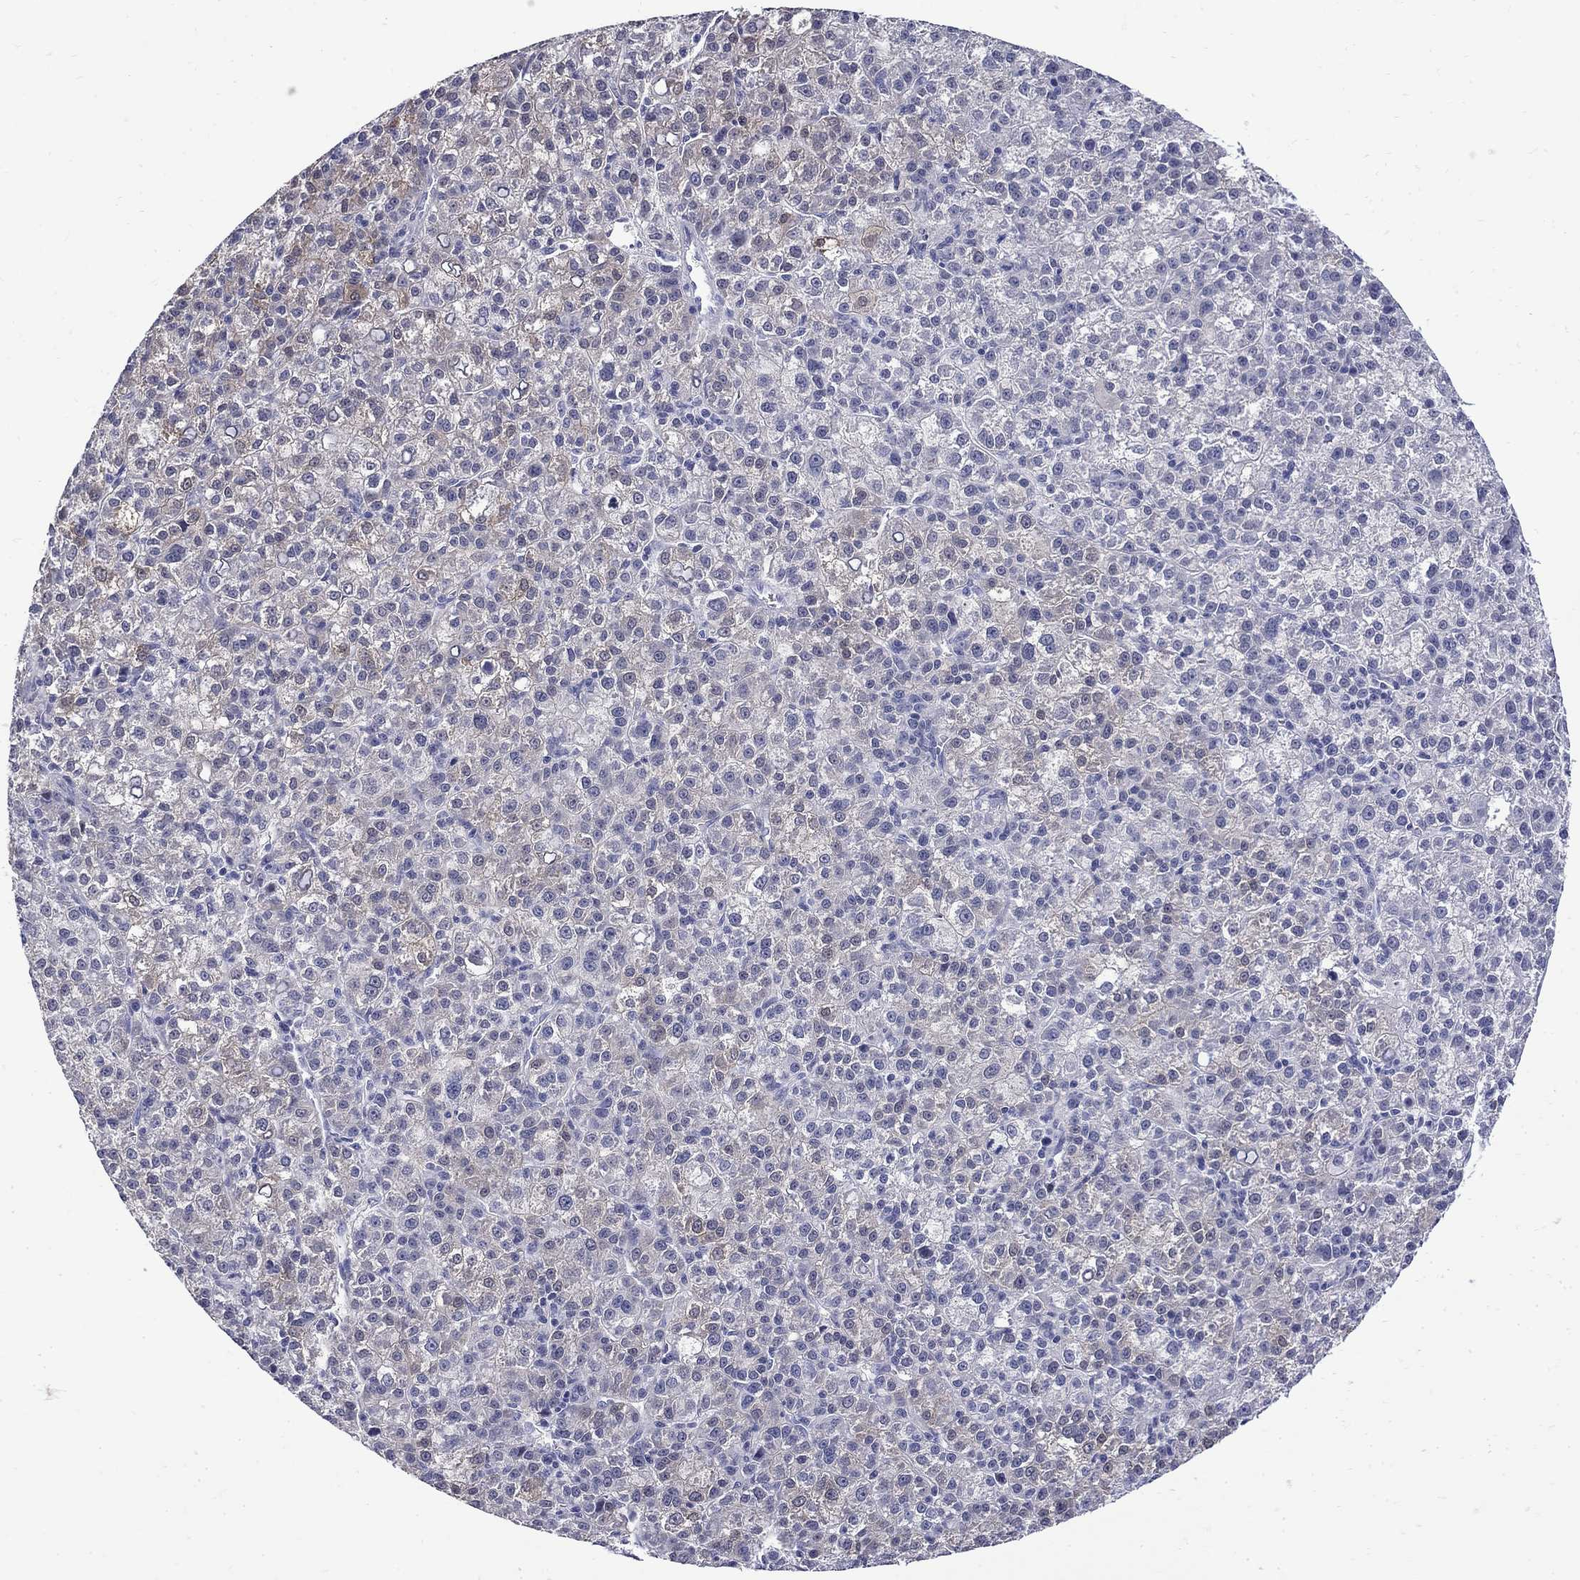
{"staining": {"intensity": "weak", "quantity": "<25%", "location": "cytoplasmic/membranous"}, "tissue": "liver cancer", "cell_type": "Tumor cells", "image_type": "cancer", "snomed": [{"axis": "morphology", "description": "Carcinoma, Hepatocellular, NOS"}, {"axis": "topography", "description": "Liver"}], "caption": "DAB immunohistochemical staining of human liver hepatocellular carcinoma shows no significant staining in tumor cells.", "gene": "MGARP", "patient": {"sex": "female", "age": 60}}